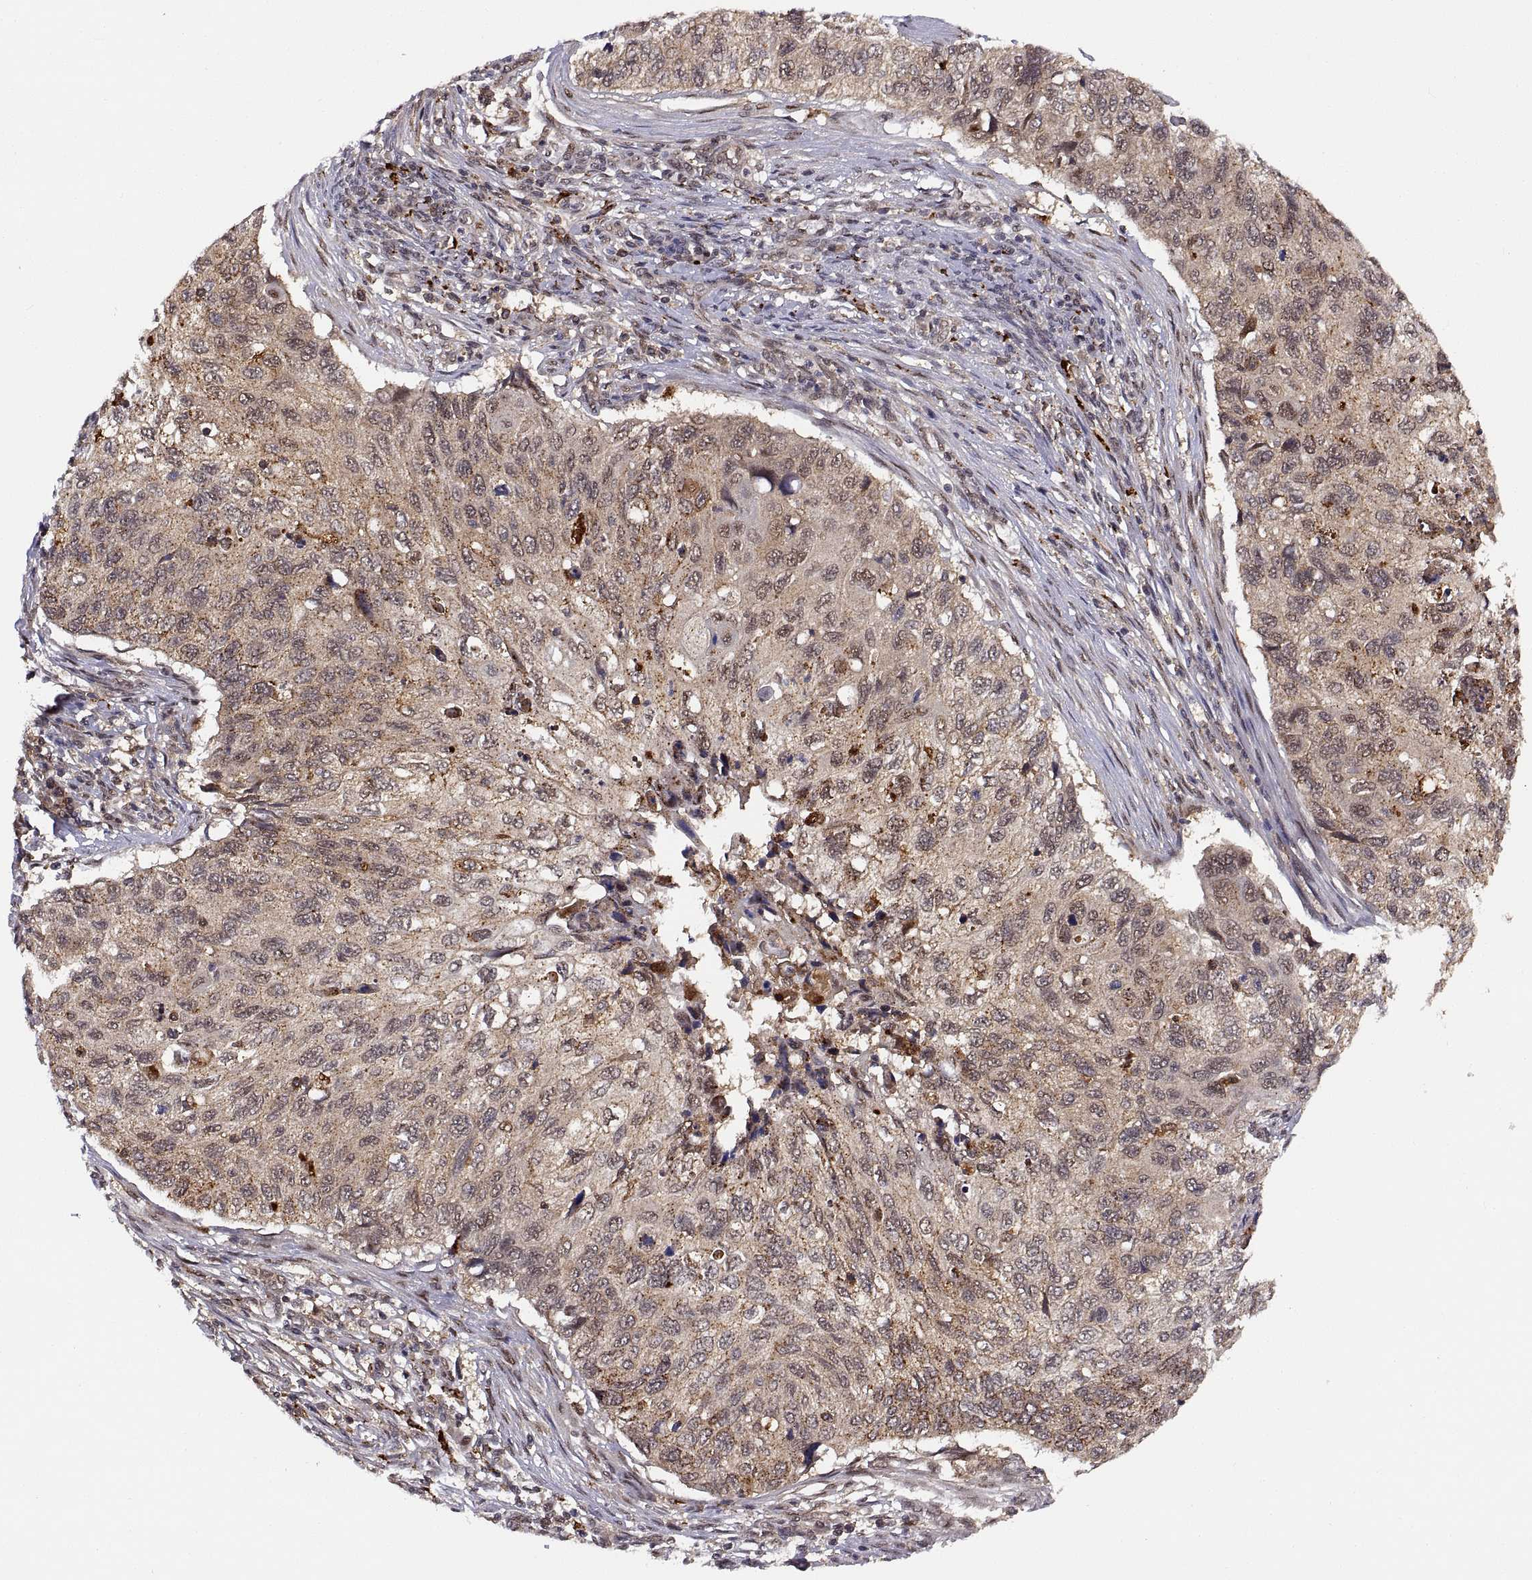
{"staining": {"intensity": "weak", "quantity": ">75%", "location": "cytoplasmic/membranous"}, "tissue": "cervical cancer", "cell_type": "Tumor cells", "image_type": "cancer", "snomed": [{"axis": "morphology", "description": "Squamous cell carcinoma, NOS"}, {"axis": "topography", "description": "Cervix"}], "caption": "This is a micrograph of immunohistochemistry (IHC) staining of cervical cancer (squamous cell carcinoma), which shows weak staining in the cytoplasmic/membranous of tumor cells.", "gene": "PSMC2", "patient": {"sex": "female", "age": 70}}